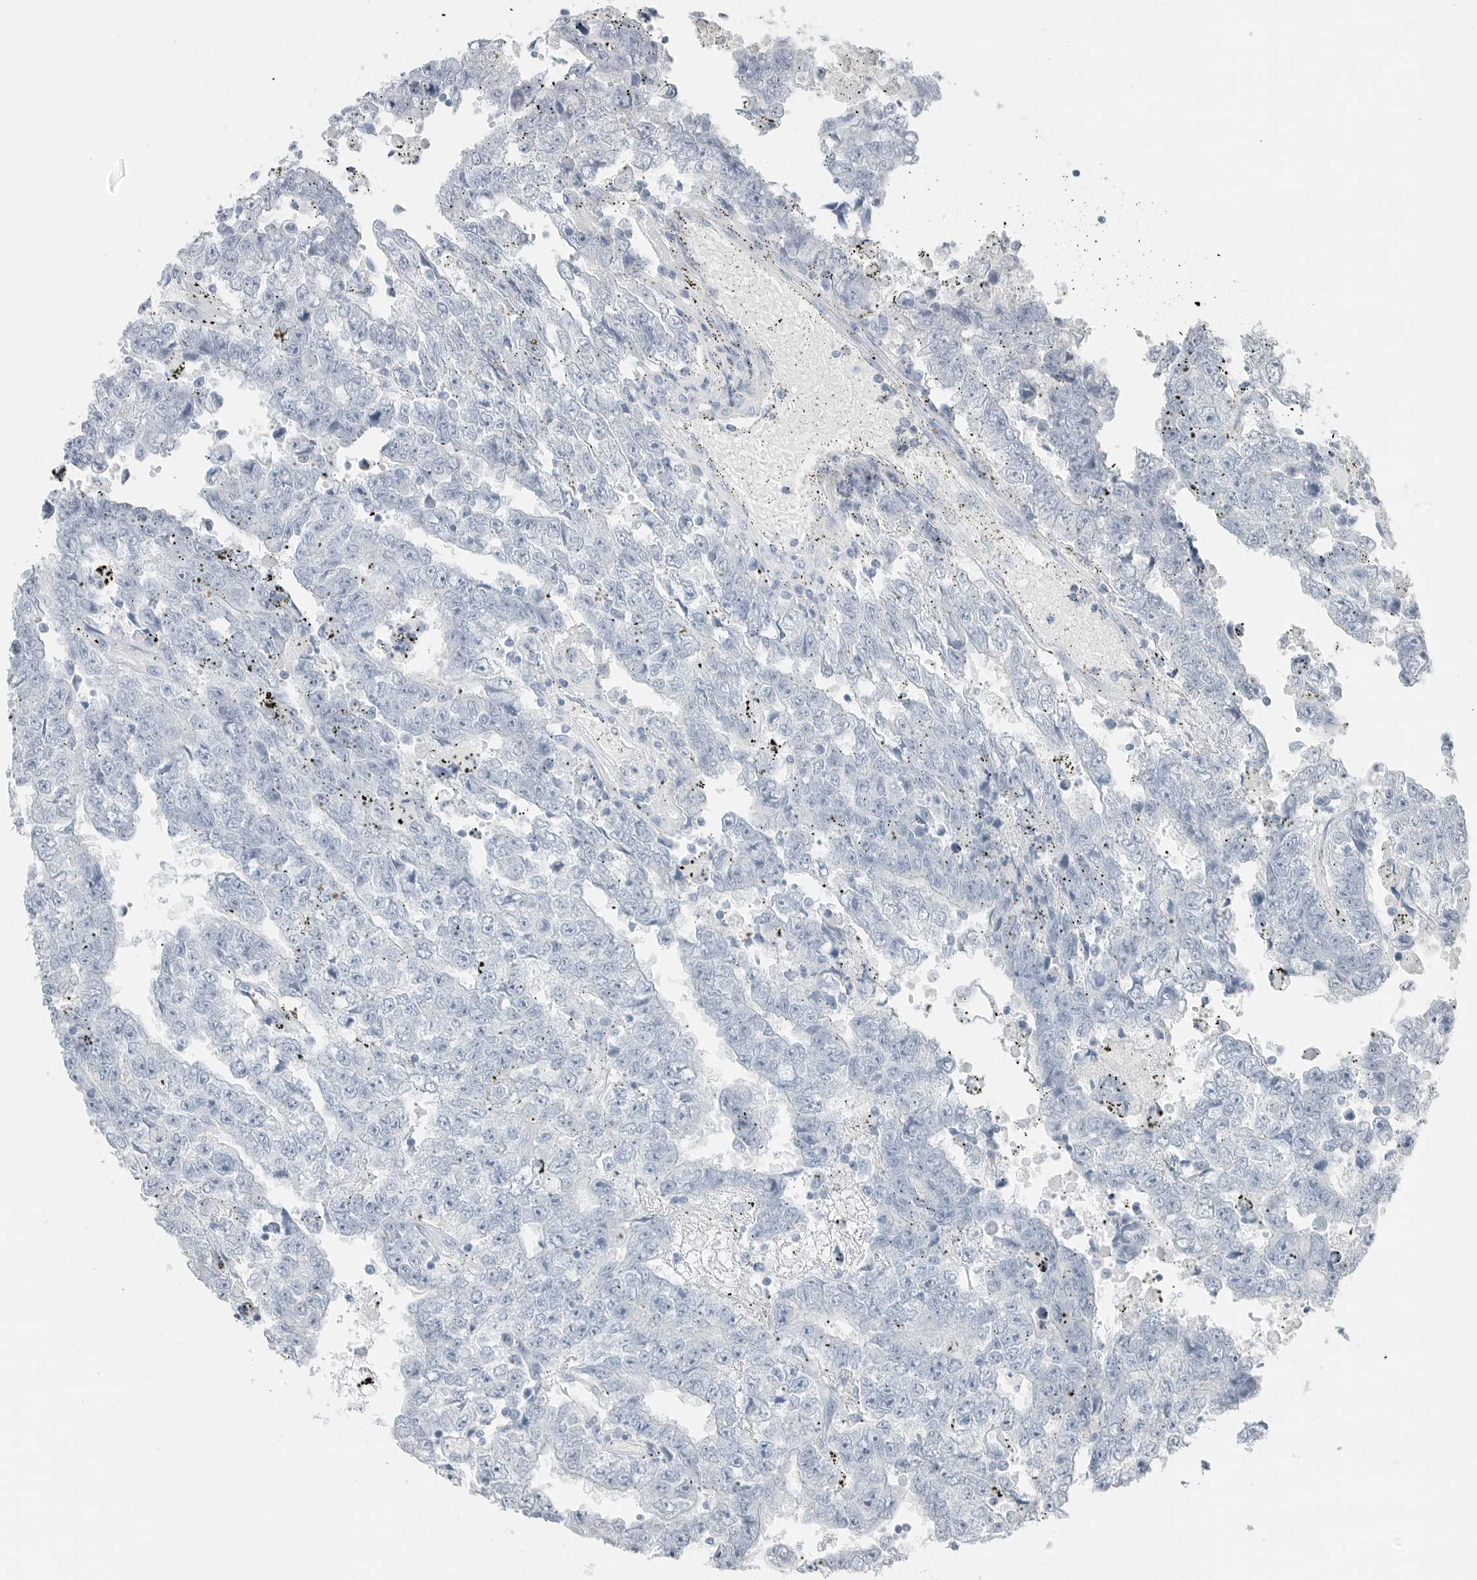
{"staining": {"intensity": "negative", "quantity": "none", "location": "none"}, "tissue": "testis cancer", "cell_type": "Tumor cells", "image_type": "cancer", "snomed": [{"axis": "morphology", "description": "Carcinoma, Embryonal, NOS"}, {"axis": "topography", "description": "Testis"}], "caption": "DAB (3,3'-diaminobenzidine) immunohistochemical staining of testis cancer demonstrates no significant expression in tumor cells. Nuclei are stained in blue.", "gene": "SERPINB7", "patient": {"sex": "male", "age": 25}}